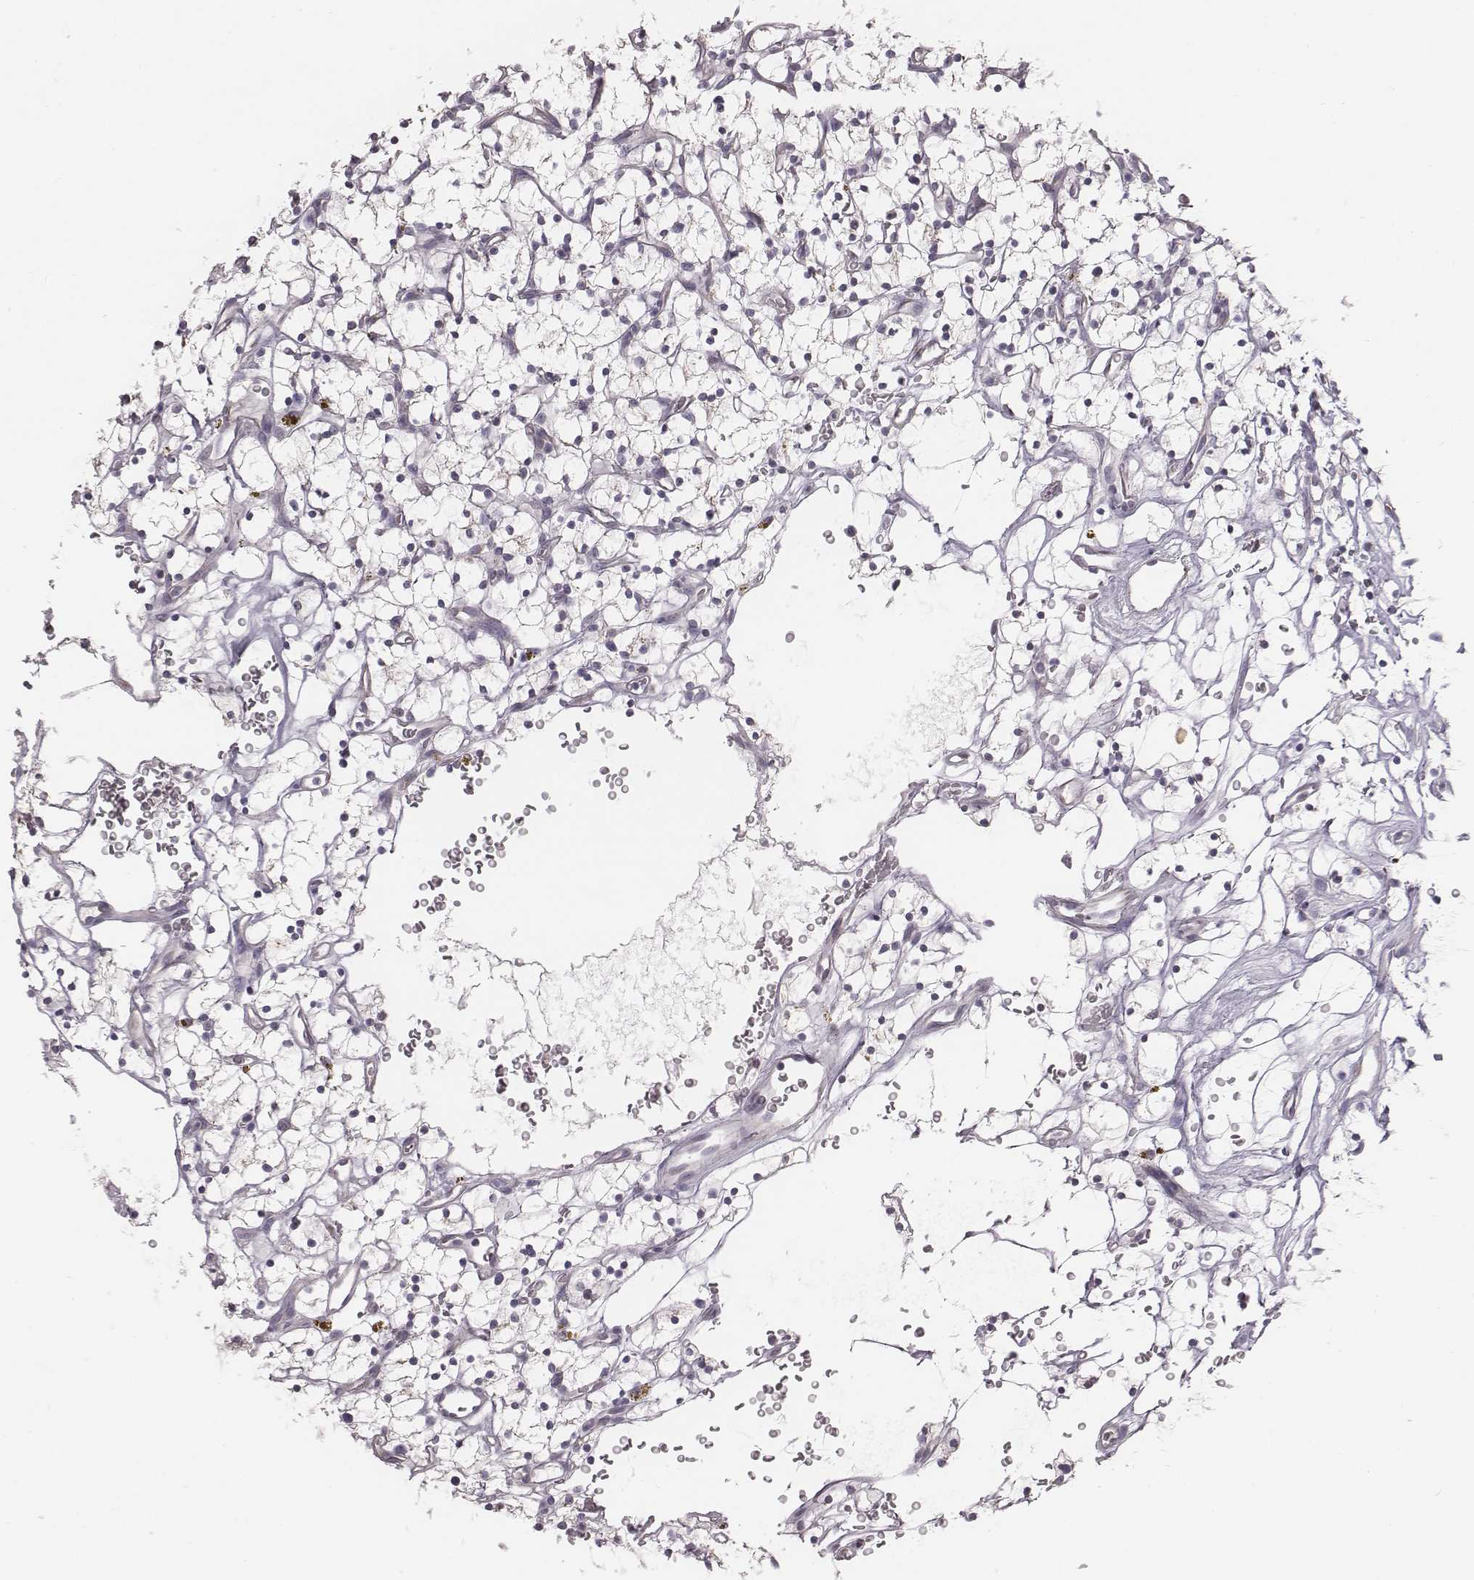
{"staining": {"intensity": "negative", "quantity": "none", "location": "none"}, "tissue": "renal cancer", "cell_type": "Tumor cells", "image_type": "cancer", "snomed": [{"axis": "morphology", "description": "Adenocarcinoma, NOS"}, {"axis": "topography", "description": "Kidney"}], "caption": "An IHC histopathology image of renal adenocarcinoma is shown. There is no staining in tumor cells of renal adenocarcinoma. (Brightfield microscopy of DAB immunohistochemistry at high magnification).", "gene": "C6orf58", "patient": {"sex": "female", "age": 64}}